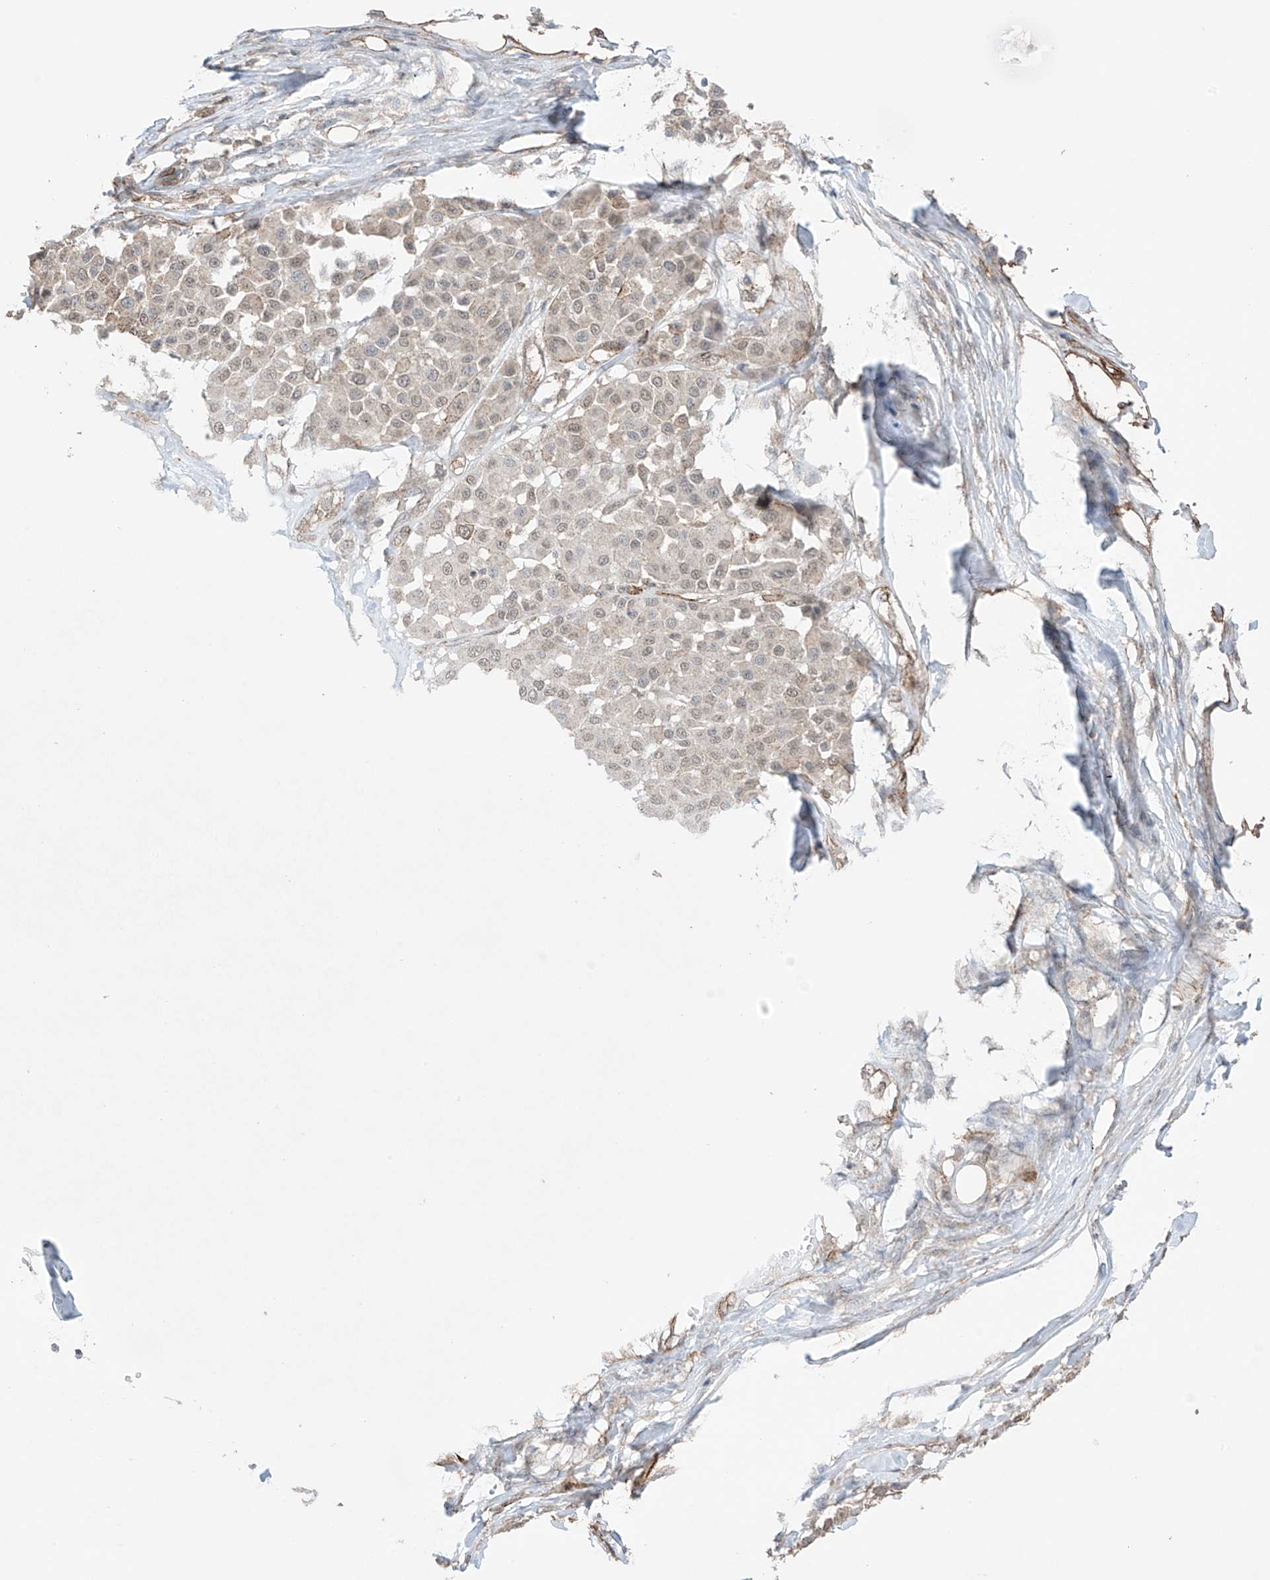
{"staining": {"intensity": "weak", "quantity": "<25%", "location": "nuclear"}, "tissue": "melanoma", "cell_type": "Tumor cells", "image_type": "cancer", "snomed": [{"axis": "morphology", "description": "Malignant melanoma, Metastatic site"}, {"axis": "topography", "description": "Soft tissue"}], "caption": "Immunohistochemistry (IHC) histopathology image of neoplastic tissue: human melanoma stained with DAB demonstrates no significant protein positivity in tumor cells.", "gene": "TTLL5", "patient": {"sex": "male", "age": 41}}